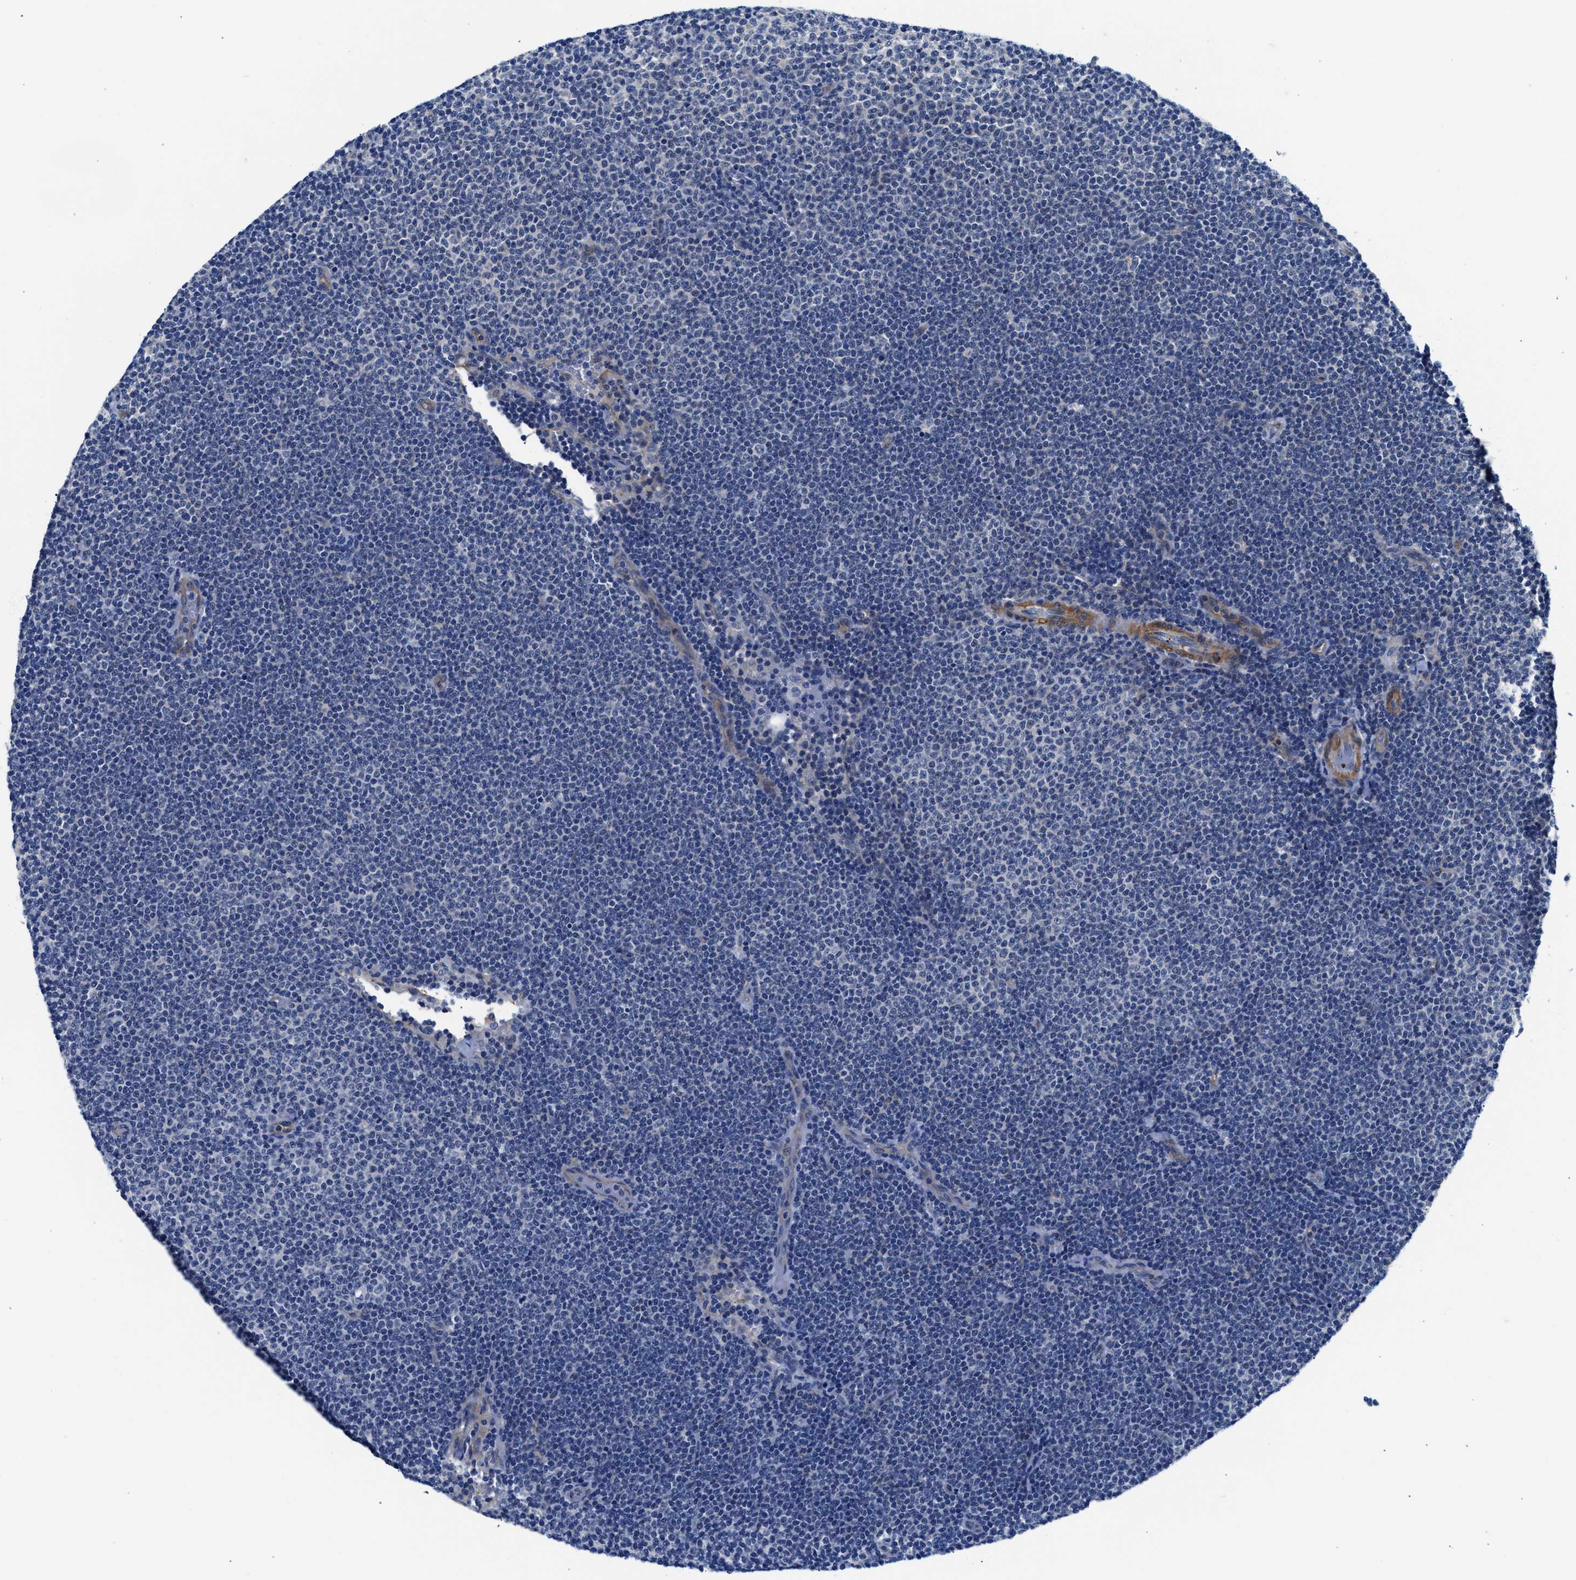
{"staining": {"intensity": "negative", "quantity": "none", "location": "none"}, "tissue": "lymphoma", "cell_type": "Tumor cells", "image_type": "cancer", "snomed": [{"axis": "morphology", "description": "Malignant lymphoma, non-Hodgkin's type, Low grade"}, {"axis": "topography", "description": "Lymph node"}], "caption": "Immunohistochemistry (IHC) micrograph of human lymphoma stained for a protein (brown), which displays no expression in tumor cells. Nuclei are stained in blue.", "gene": "PARG", "patient": {"sex": "female", "age": 53}}